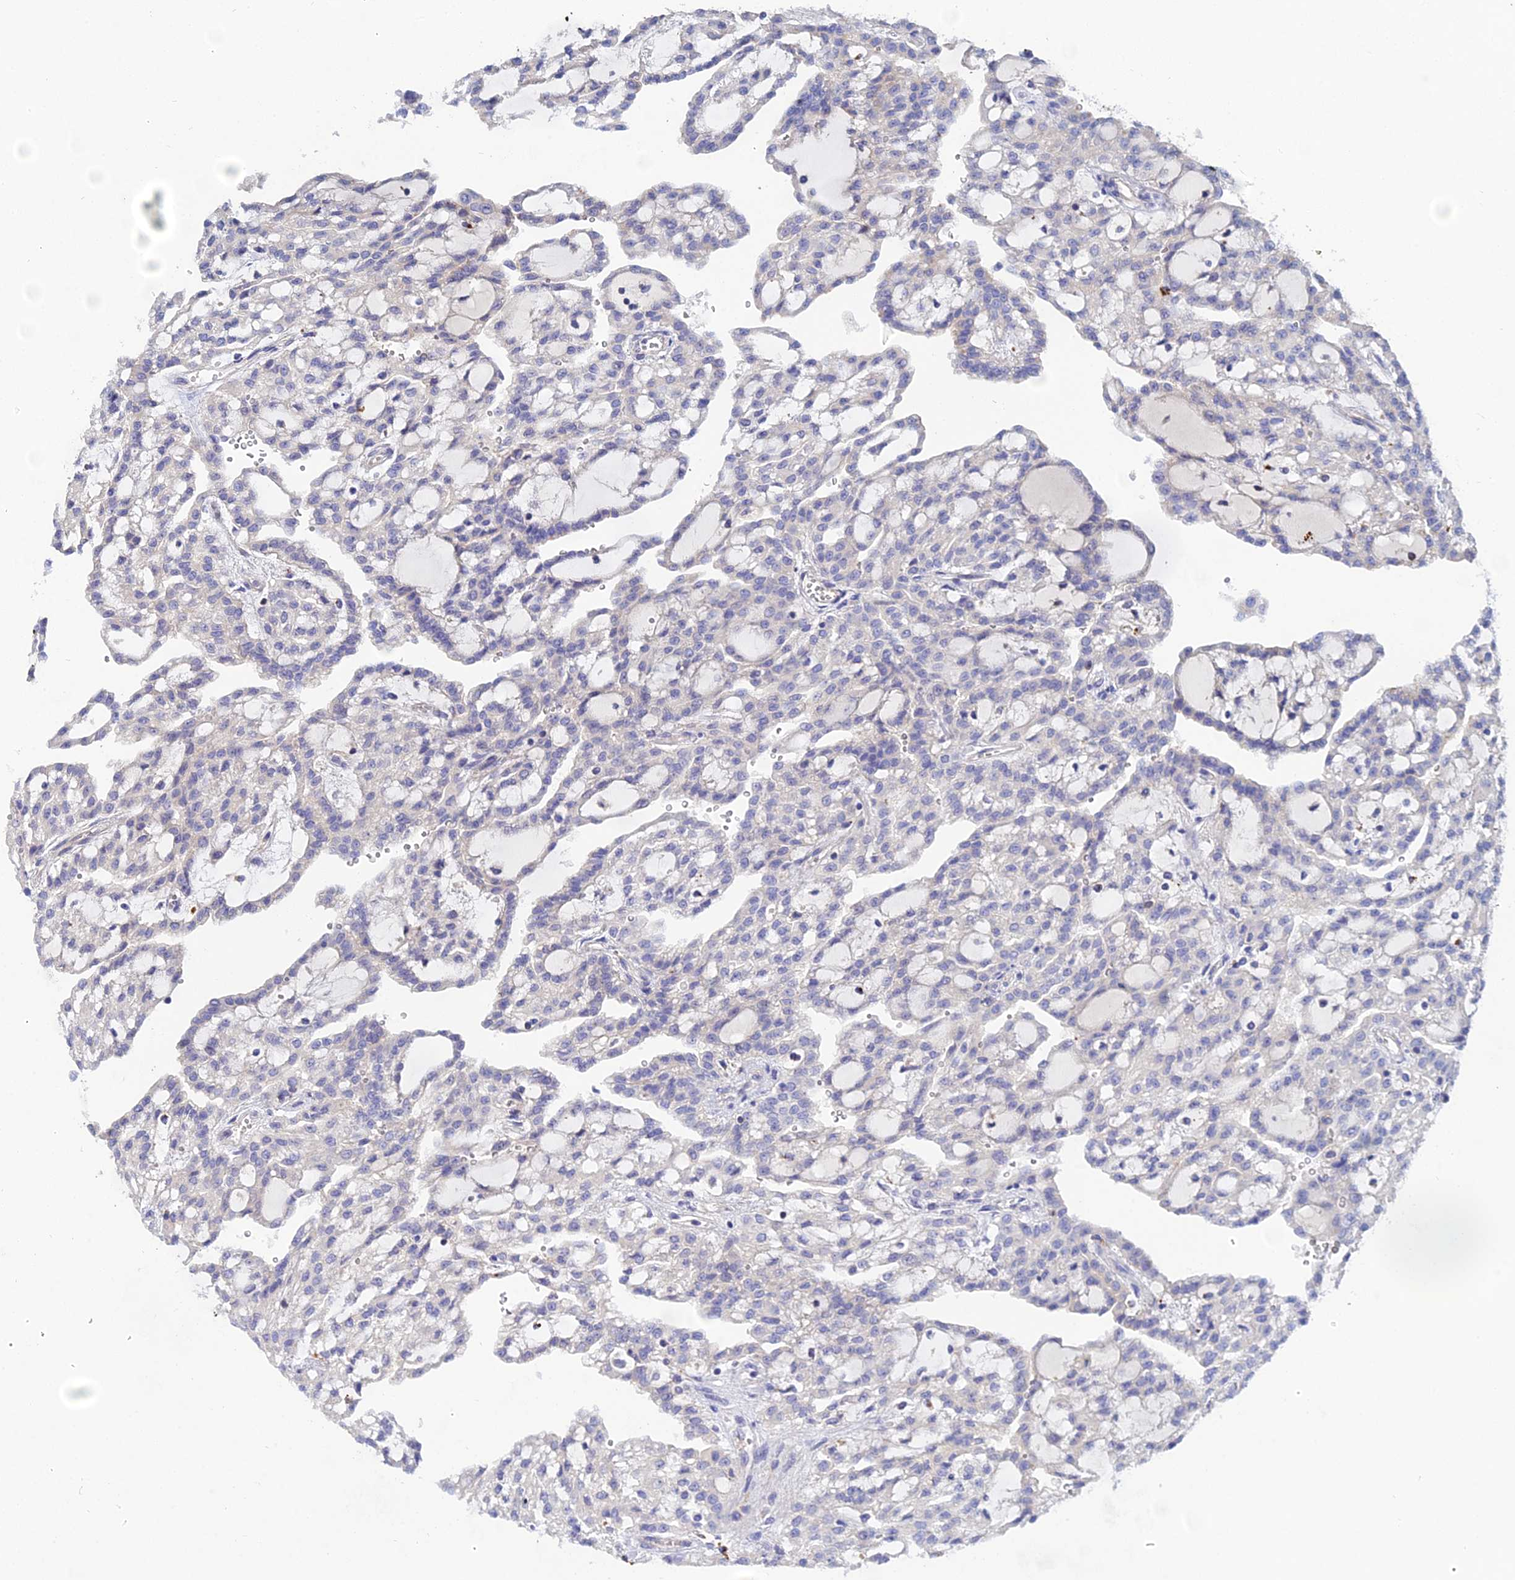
{"staining": {"intensity": "negative", "quantity": "none", "location": "none"}, "tissue": "renal cancer", "cell_type": "Tumor cells", "image_type": "cancer", "snomed": [{"axis": "morphology", "description": "Adenocarcinoma, NOS"}, {"axis": "topography", "description": "Kidney"}], "caption": "DAB immunohistochemical staining of human adenocarcinoma (renal) reveals no significant positivity in tumor cells.", "gene": "APOBEC3H", "patient": {"sex": "male", "age": 63}}